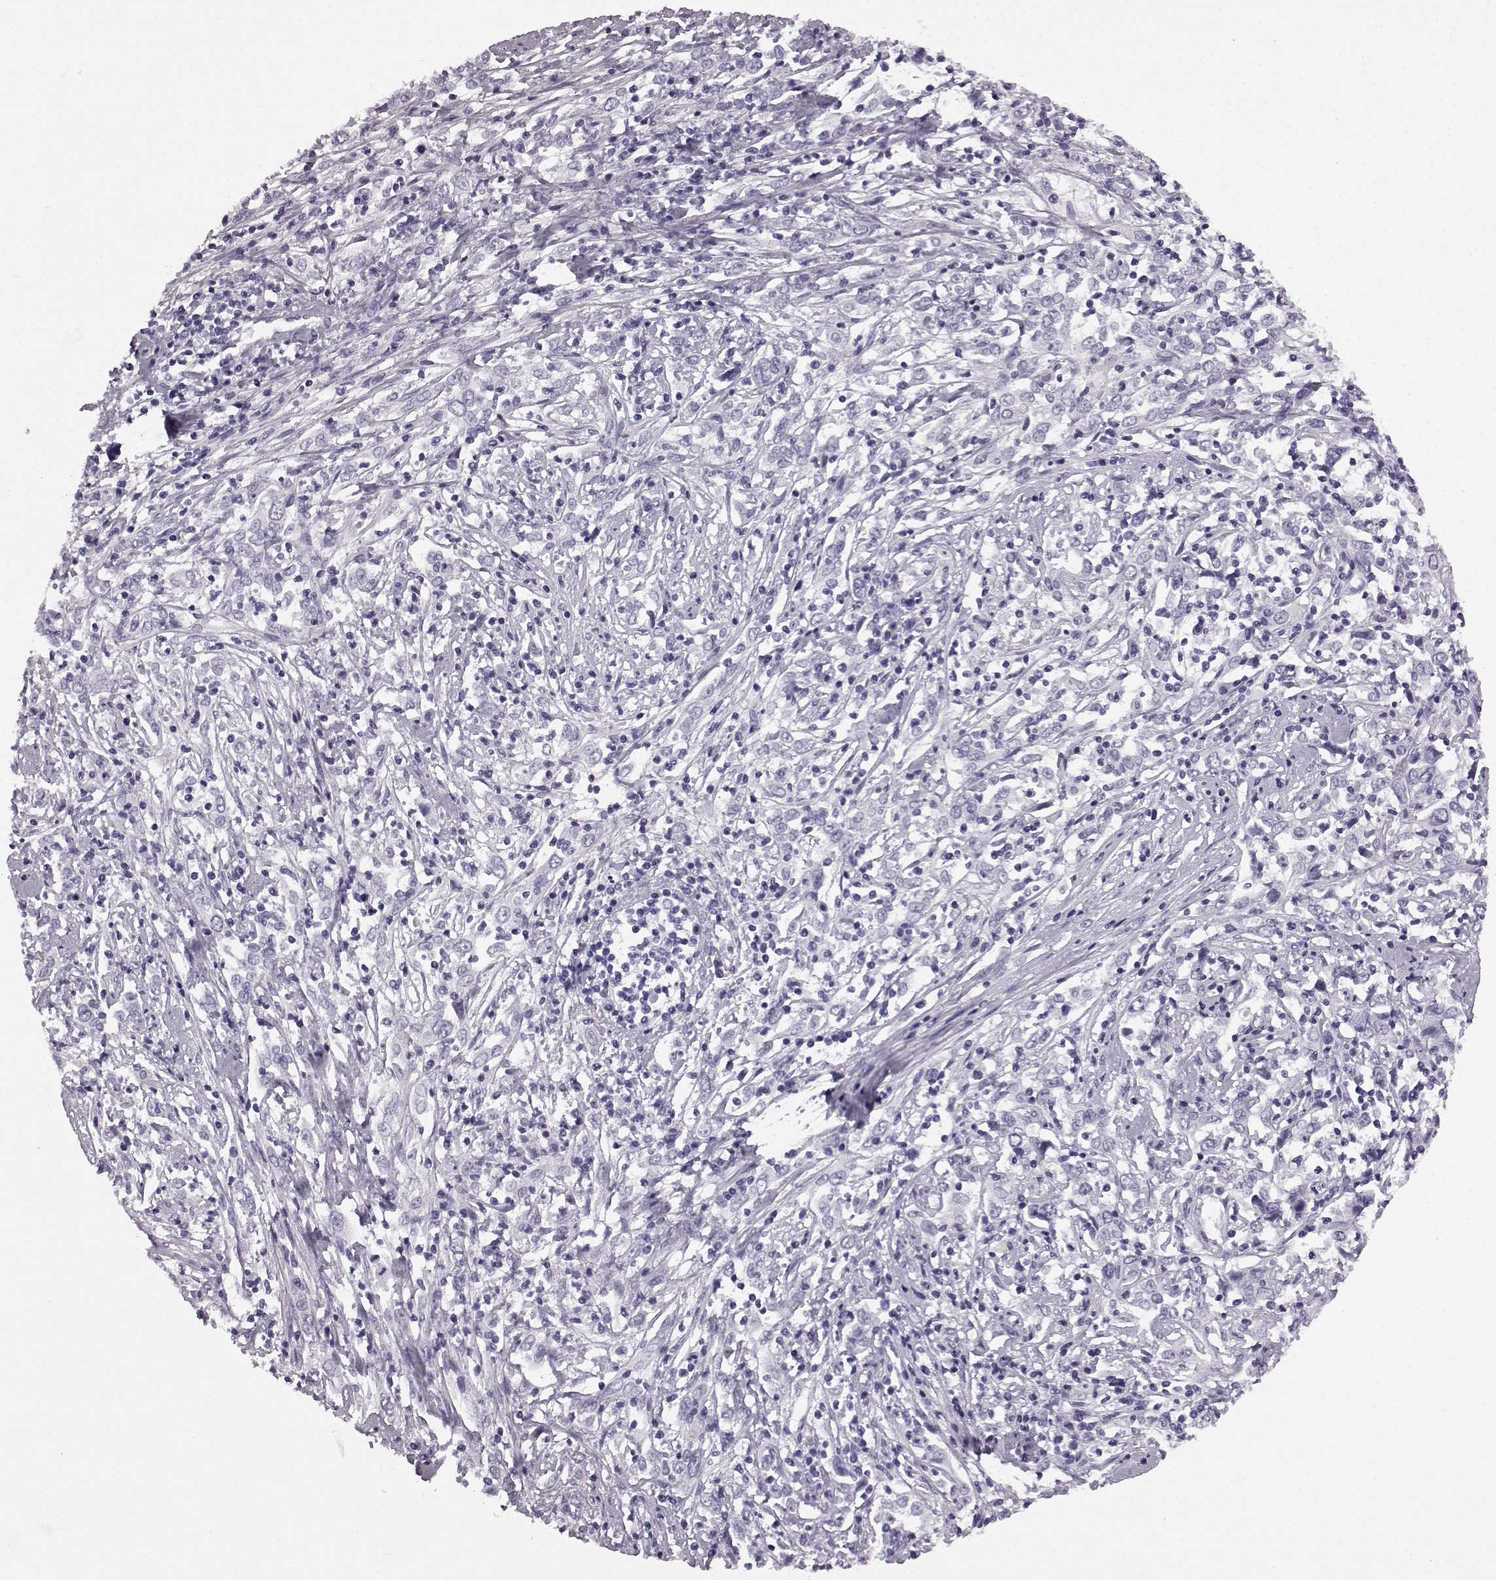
{"staining": {"intensity": "negative", "quantity": "none", "location": "none"}, "tissue": "cervical cancer", "cell_type": "Tumor cells", "image_type": "cancer", "snomed": [{"axis": "morphology", "description": "Adenocarcinoma, NOS"}, {"axis": "topography", "description": "Cervix"}], "caption": "The image shows no staining of tumor cells in cervical cancer (adenocarcinoma). Nuclei are stained in blue.", "gene": "AIPL1", "patient": {"sex": "female", "age": 40}}